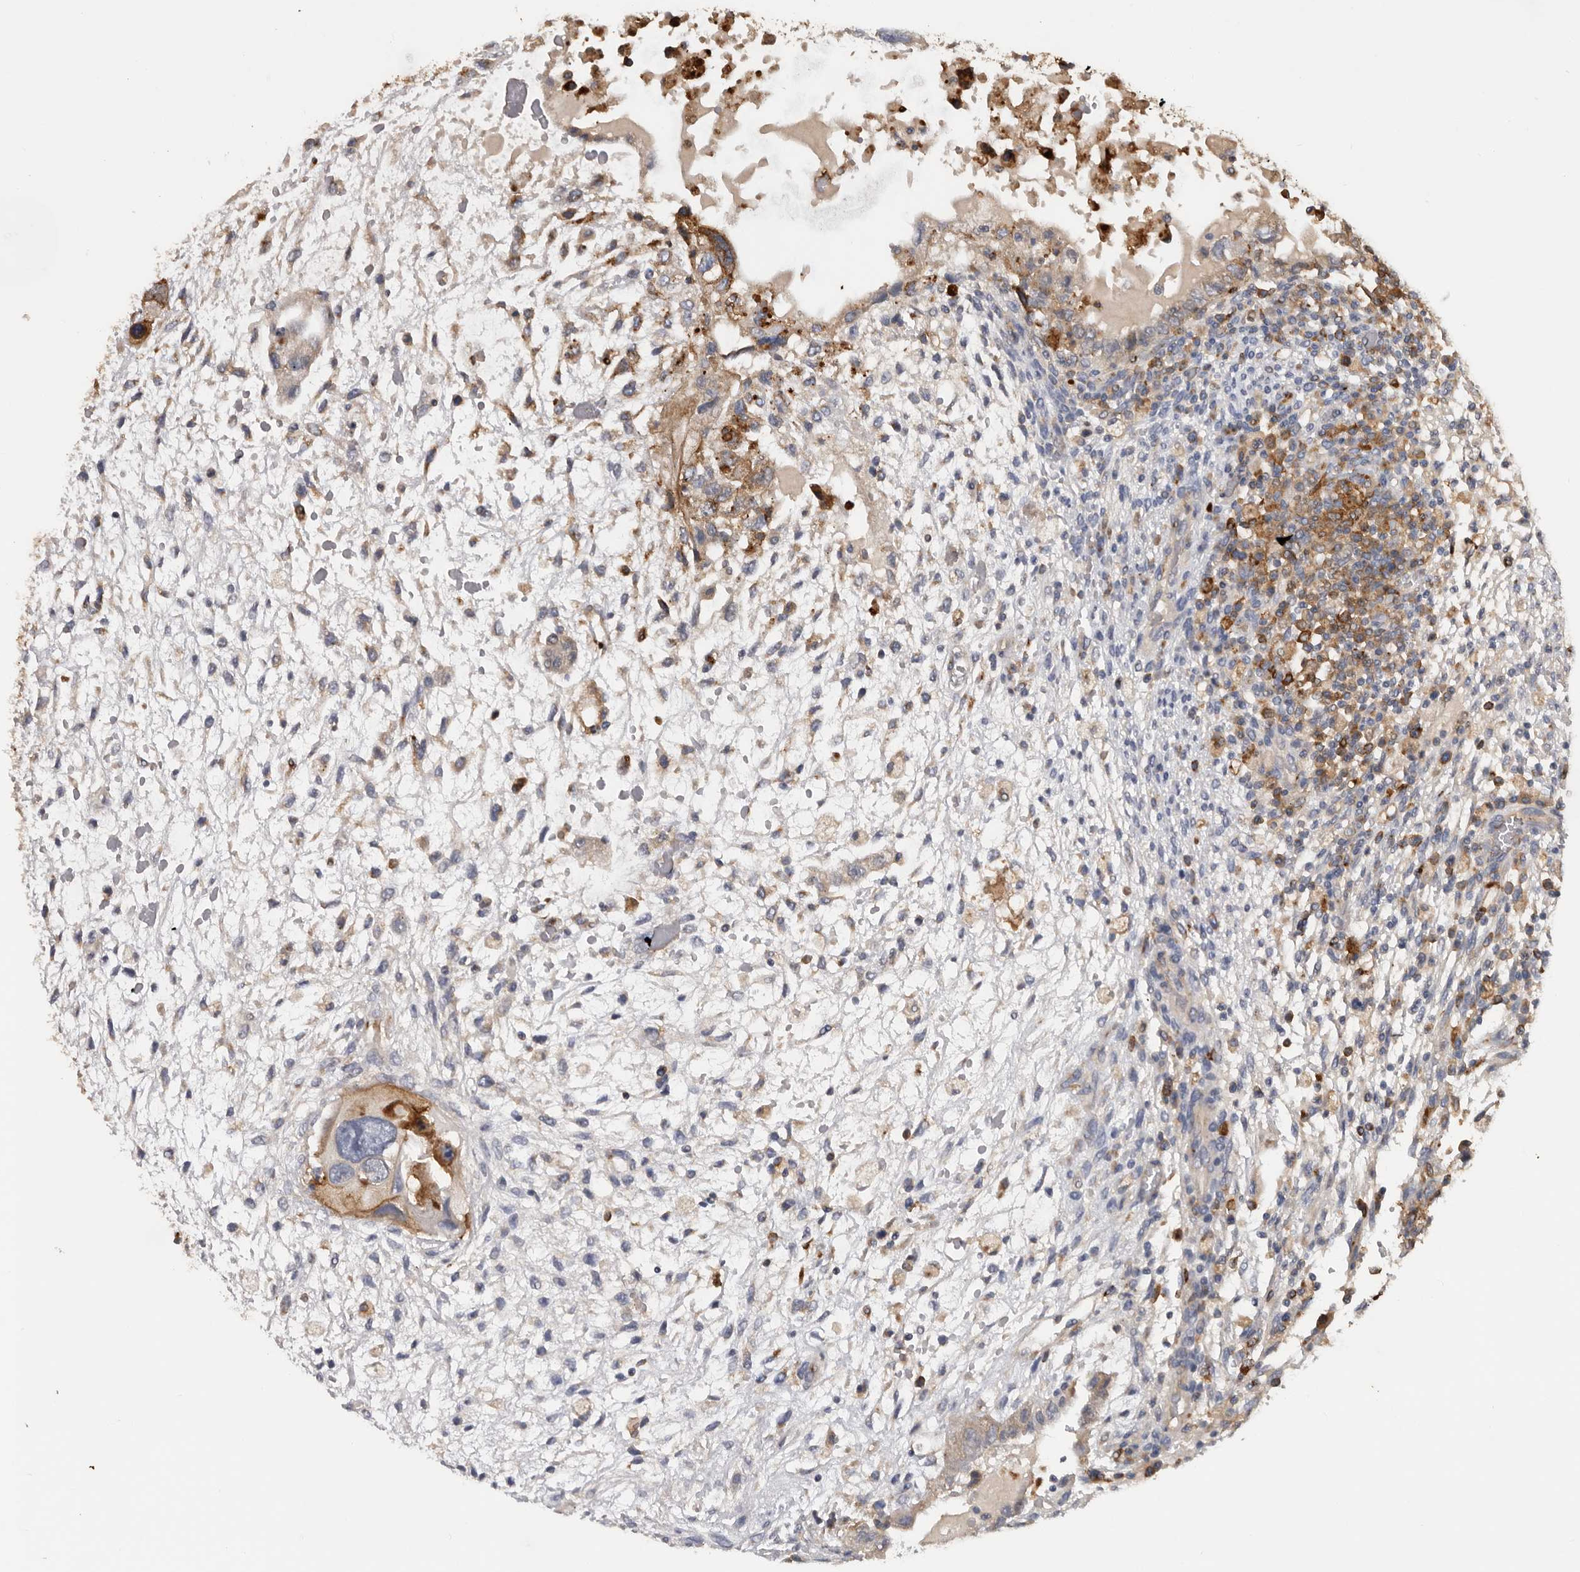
{"staining": {"intensity": "moderate", "quantity": ">75%", "location": "cytoplasmic/membranous"}, "tissue": "testis cancer", "cell_type": "Tumor cells", "image_type": "cancer", "snomed": [{"axis": "morphology", "description": "Carcinoma, Embryonal, NOS"}, {"axis": "topography", "description": "Testis"}], "caption": "This micrograph exhibits testis cancer (embryonal carcinoma) stained with IHC to label a protein in brown. The cytoplasmic/membranous of tumor cells show moderate positivity for the protein. Nuclei are counter-stained blue.", "gene": "TFRC", "patient": {"sex": "male", "age": 36}}